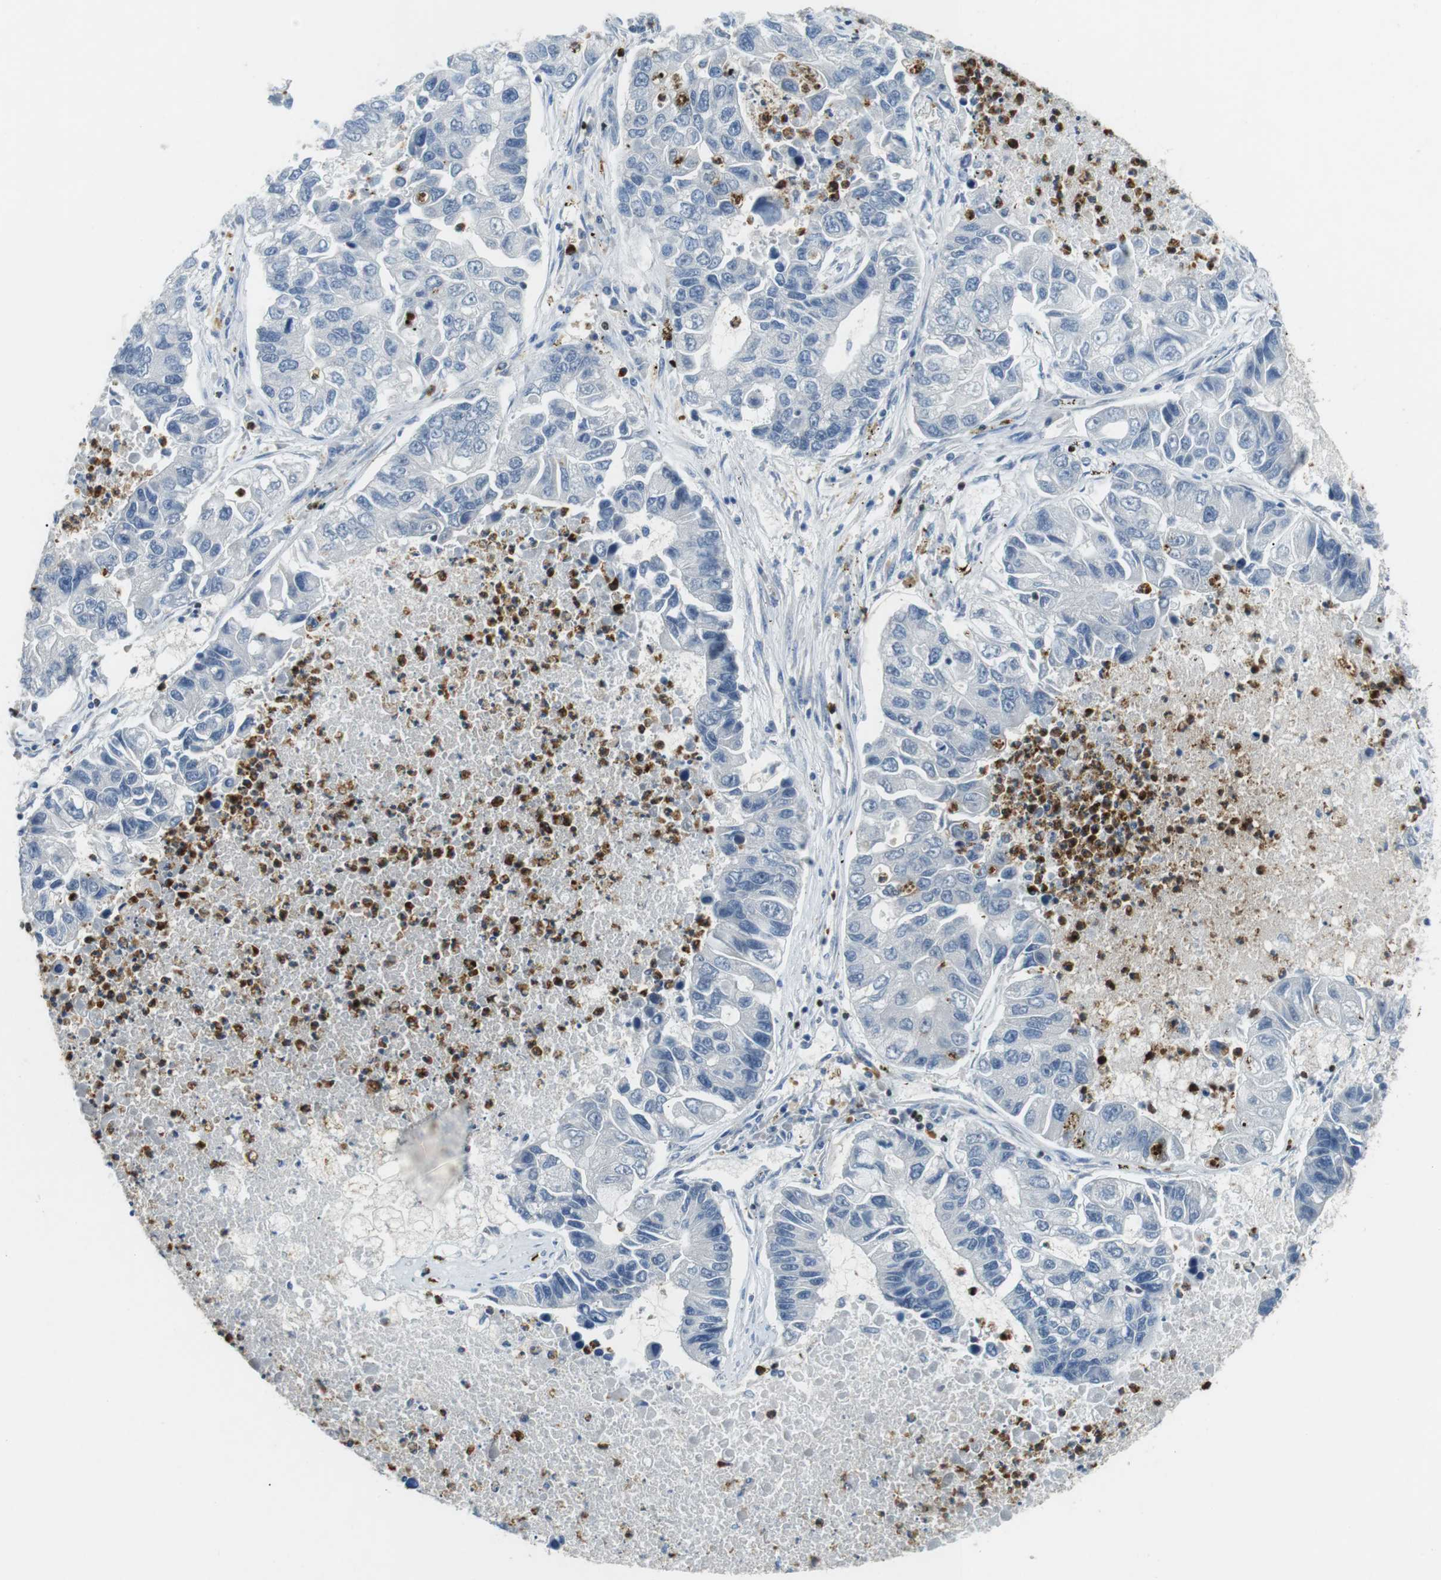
{"staining": {"intensity": "negative", "quantity": "none", "location": "none"}, "tissue": "lung cancer", "cell_type": "Tumor cells", "image_type": "cancer", "snomed": [{"axis": "morphology", "description": "Adenocarcinoma, NOS"}, {"axis": "topography", "description": "Lung"}], "caption": "This is an immunohistochemistry micrograph of lung adenocarcinoma. There is no positivity in tumor cells.", "gene": "GZMM", "patient": {"sex": "female", "age": 51}}